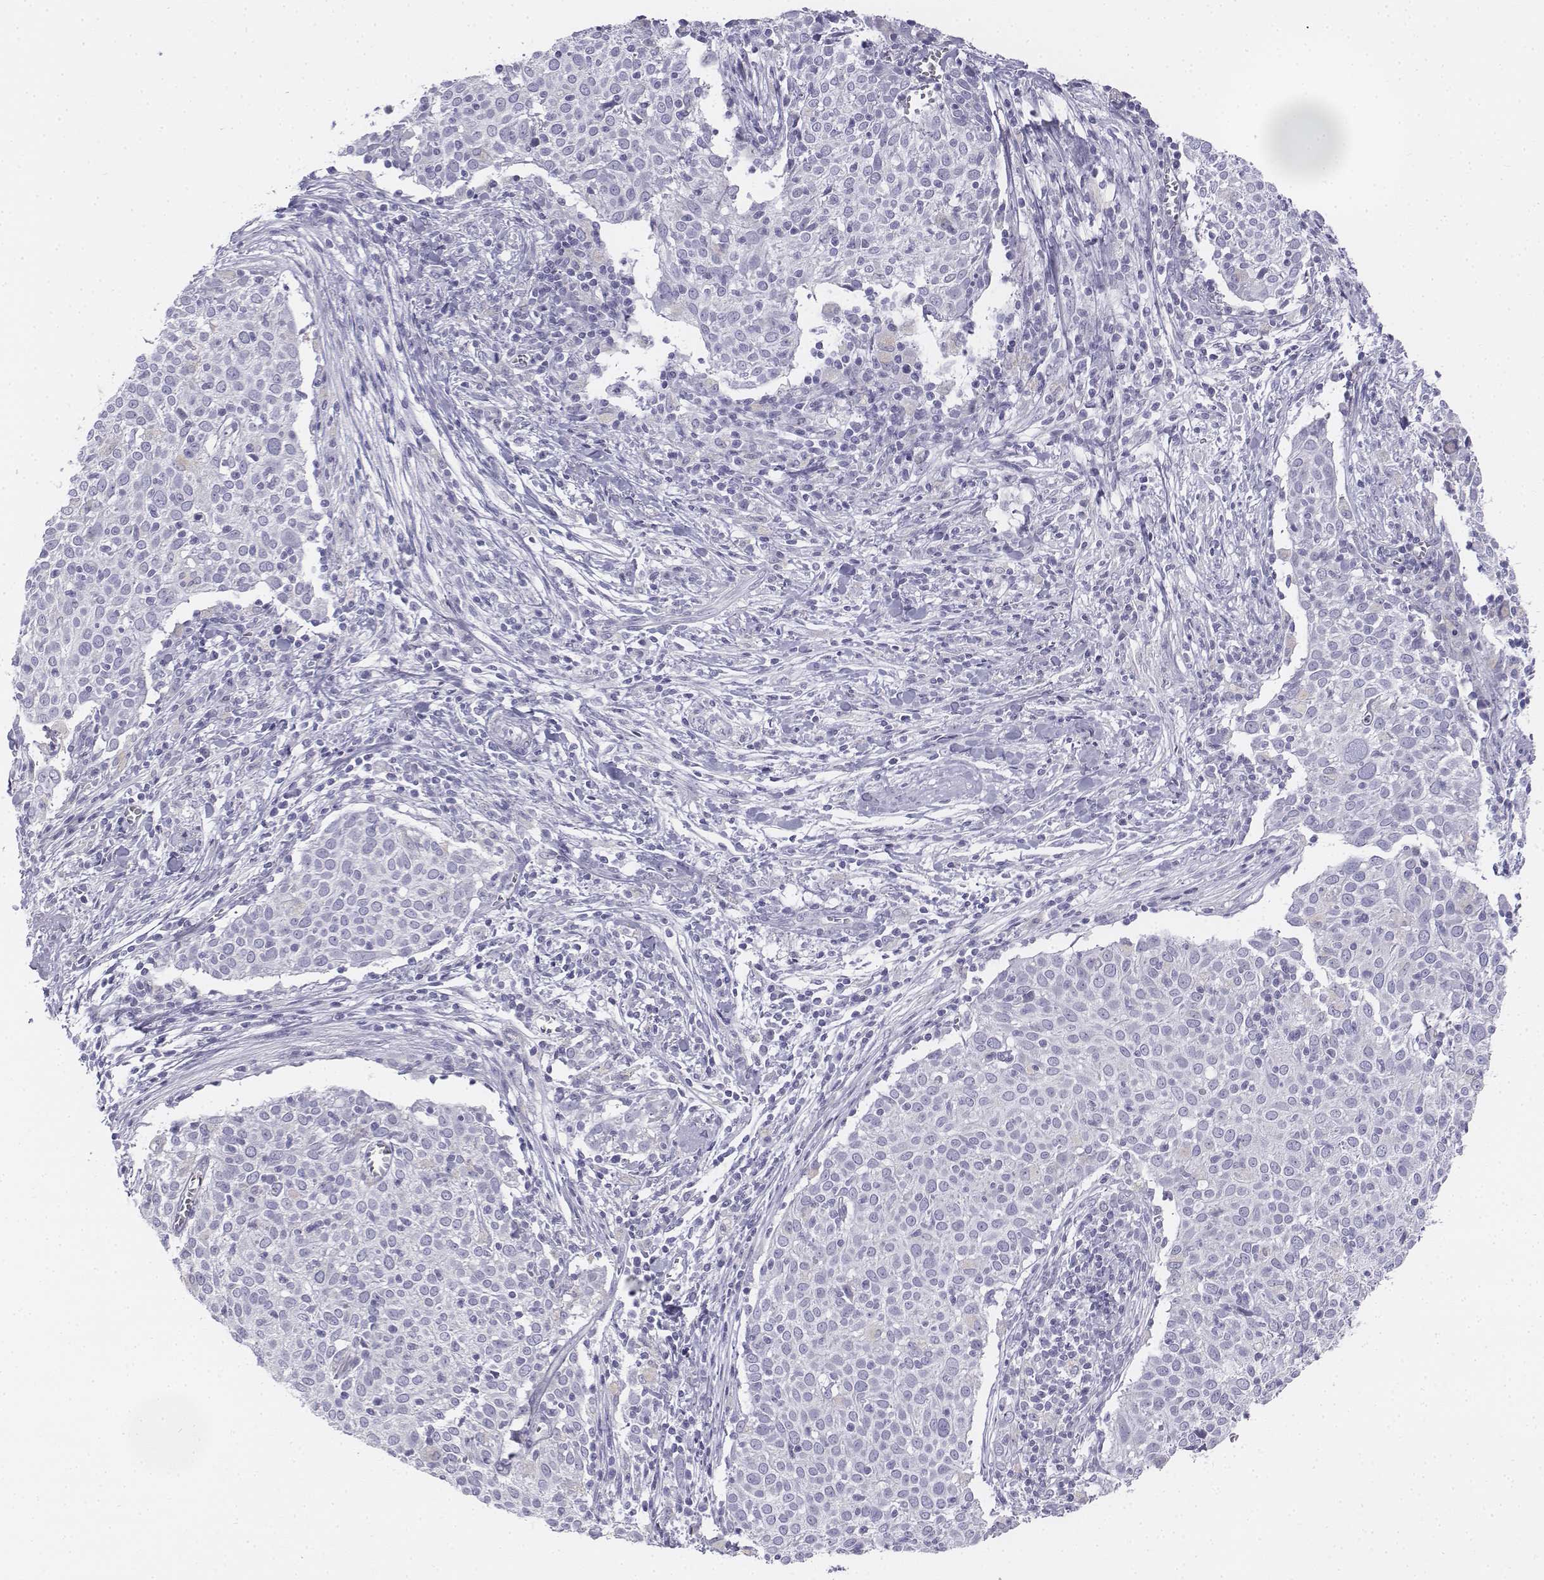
{"staining": {"intensity": "negative", "quantity": "none", "location": "none"}, "tissue": "cervical cancer", "cell_type": "Tumor cells", "image_type": "cancer", "snomed": [{"axis": "morphology", "description": "Squamous cell carcinoma, NOS"}, {"axis": "topography", "description": "Cervix"}], "caption": "DAB immunohistochemical staining of human squamous cell carcinoma (cervical) demonstrates no significant positivity in tumor cells. (DAB immunohistochemistry (IHC) with hematoxylin counter stain).", "gene": "TH", "patient": {"sex": "female", "age": 39}}